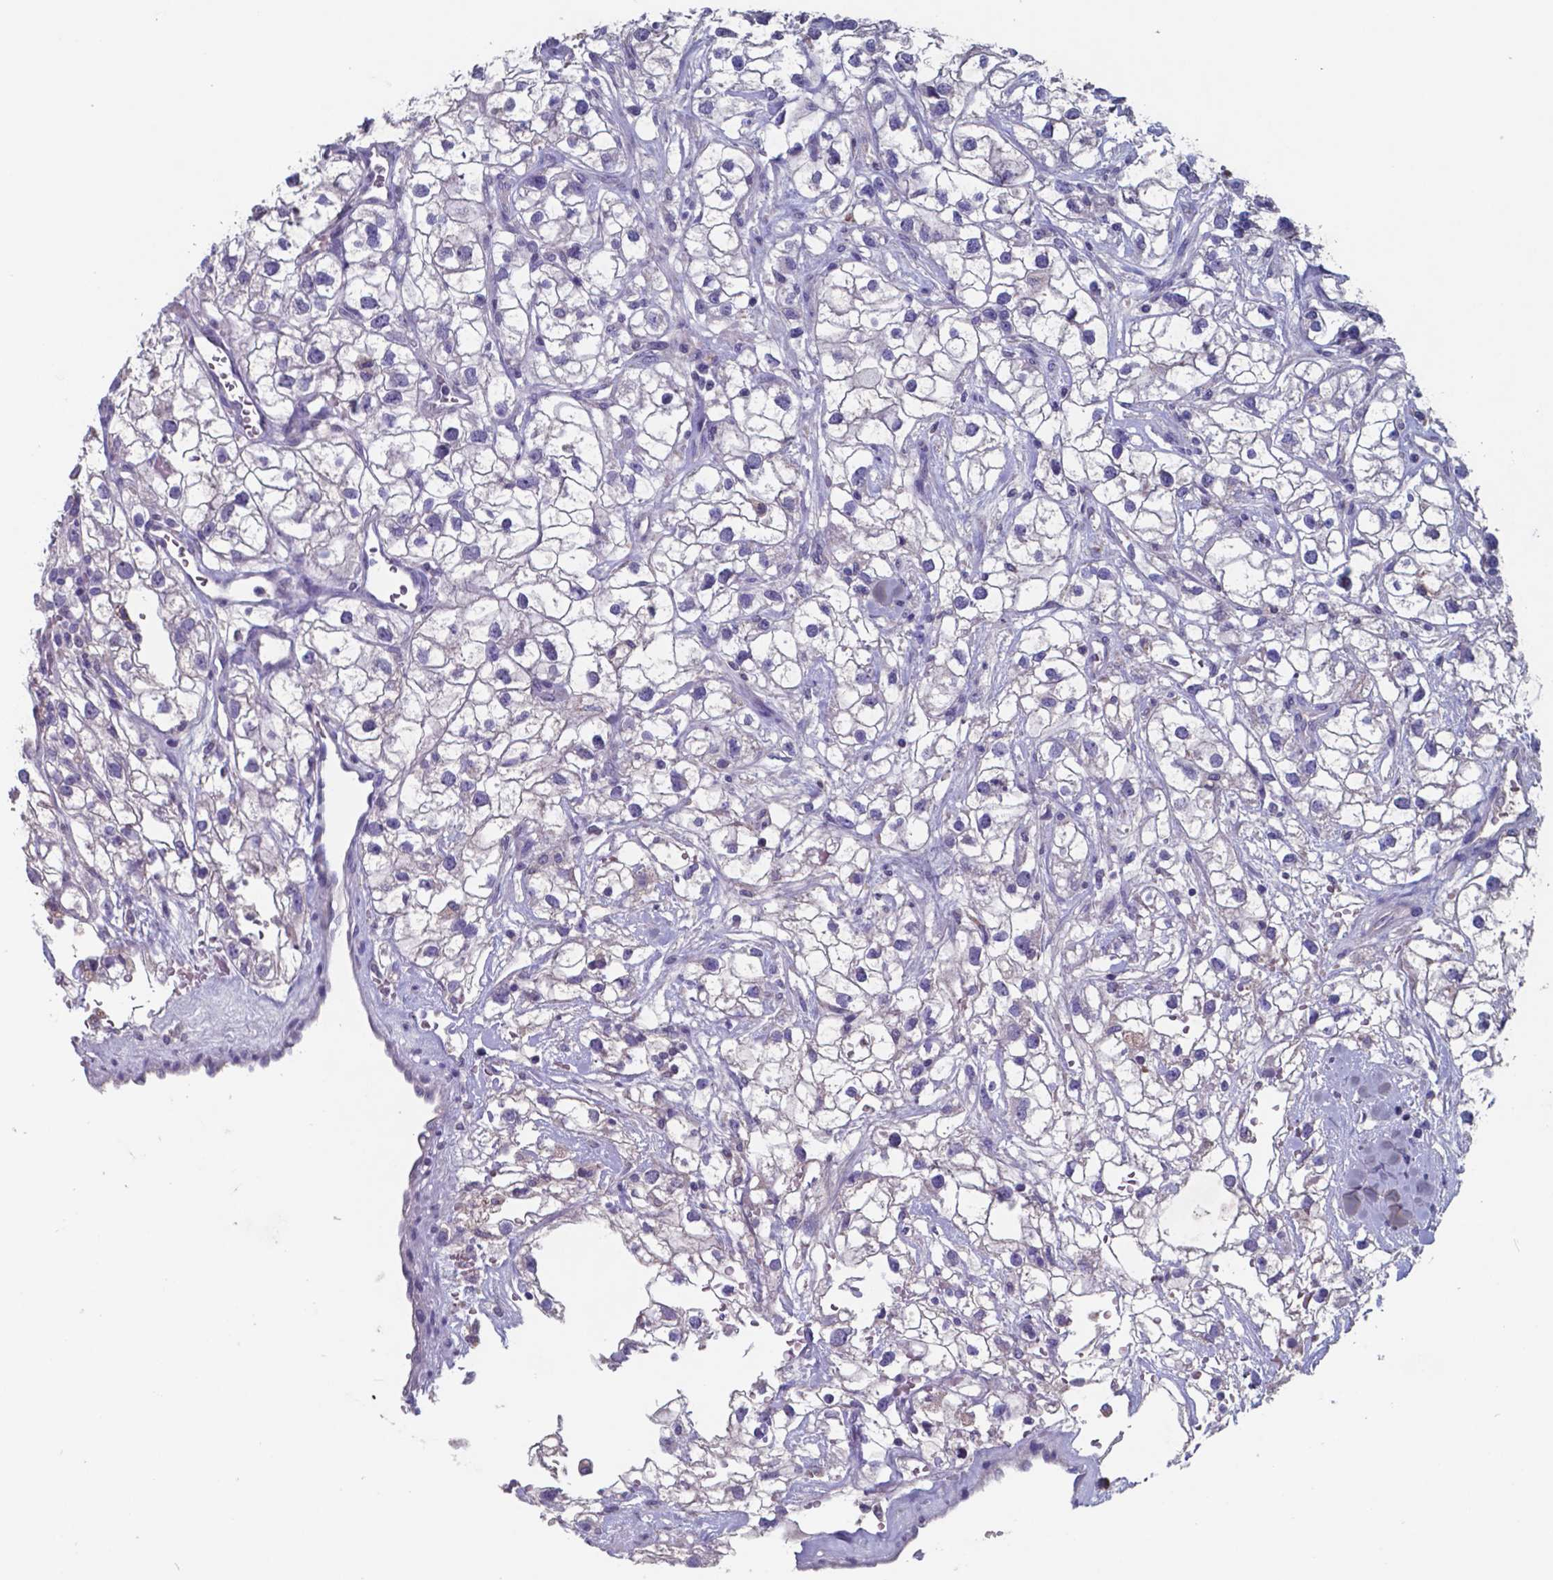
{"staining": {"intensity": "negative", "quantity": "none", "location": "none"}, "tissue": "renal cancer", "cell_type": "Tumor cells", "image_type": "cancer", "snomed": [{"axis": "morphology", "description": "Adenocarcinoma, NOS"}, {"axis": "topography", "description": "Kidney"}], "caption": "DAB (3,3'-diaminobenzidine) immunohistochemical staining of human renal cancer reveals no significant positivity in tumor cells. Nuclei are stained in blue.", "gene": "TTR", "patient": {"sex": "male", "age": 59}}